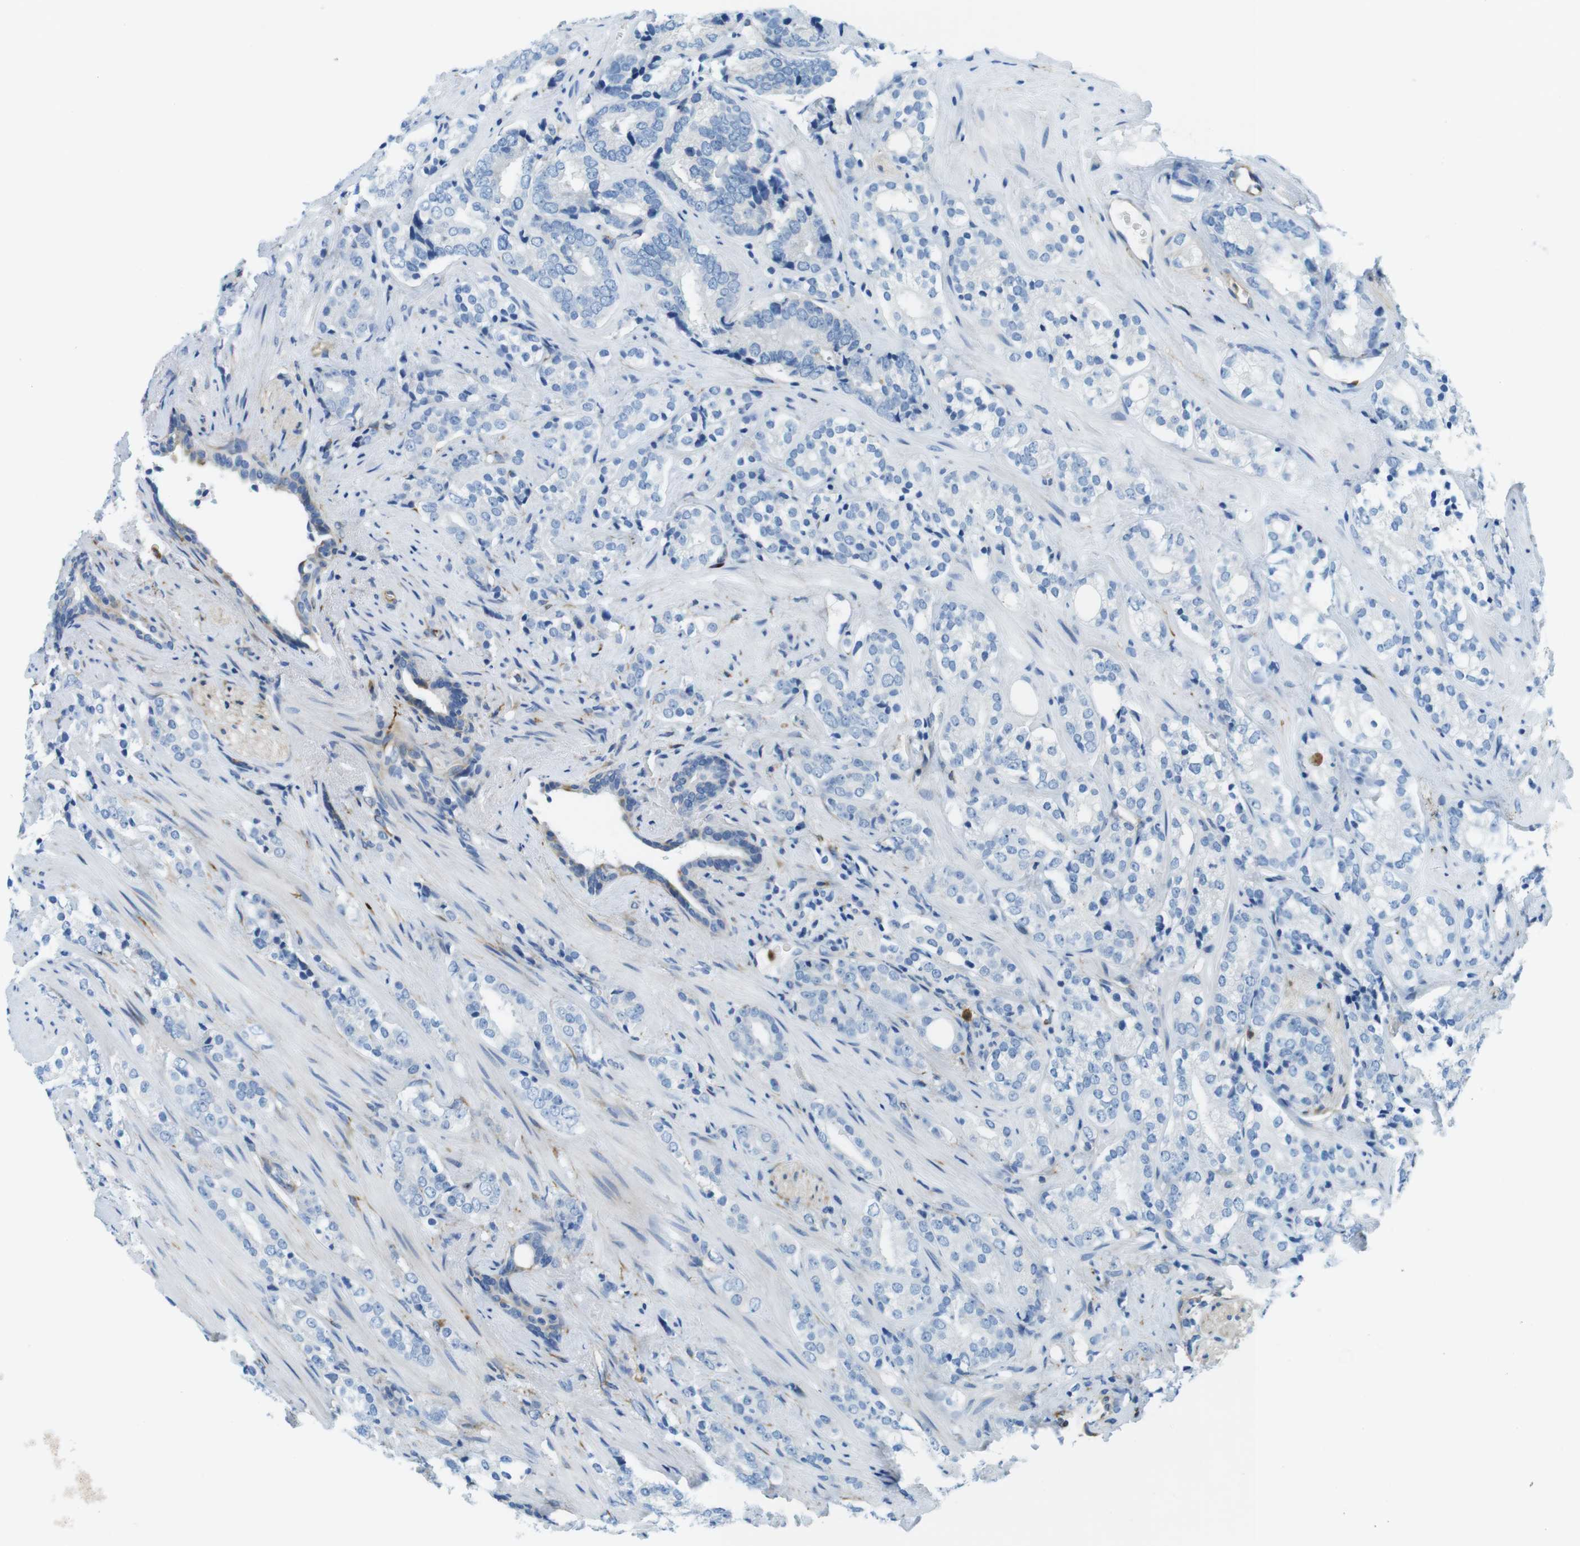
{"staining": {"intensity": "negative", "quantity": "none", "location": "none"}, "tissue": "prostate cancer", "cell_type": "Tumor cells", "image_type": "cancer", "snomed": [{"axis": "morphology", "description": "Adenocarcinoma, High grade"}, {"axis": "topography", "description": "Prostate"}], "caption": "Immunohistochemistry image of human prostate cancer stained for a protein (brown), which demonstrates no staining in tumor cells.", "gene": "EMP2", "patient": {"sex": "male", "age": 71}}